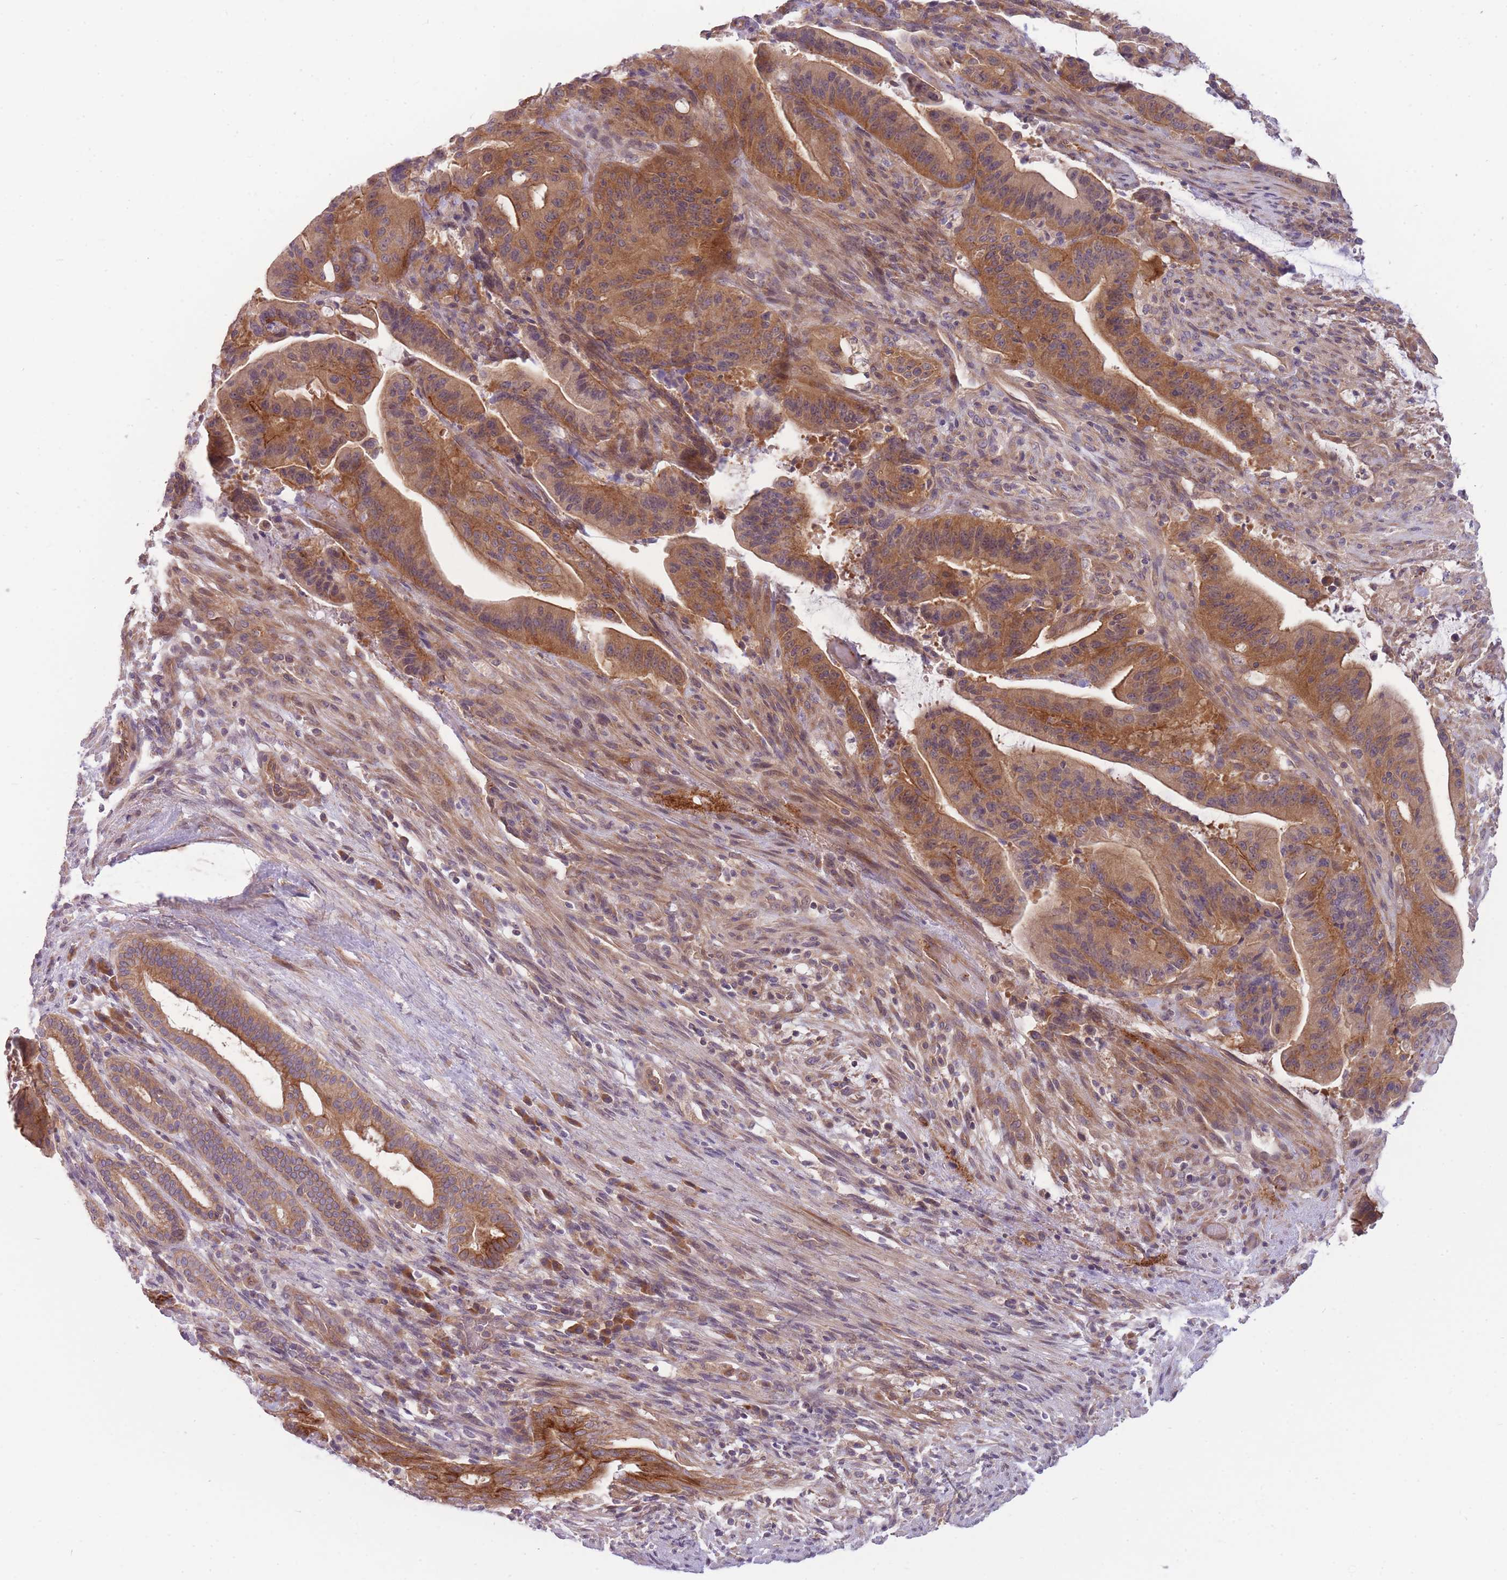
{"staining": {"intensity": "moderate", "quantity": ">75%", "location": "cytoplasmic/membranous"}, "tissue": "liver cancer", "cell_type": "Tumor cells", "image_type": "cancer", "snomed": [{"axis": "morphology", "description": "Normal tissue, NOS"}, {"axis": "morphology", "description": "Cholangiocarcinoma"}, {"axis": "topography", "description": "Liver"}, {"axis": "topography", "description": "Peripheral nerve tissue"}], "caption": "Liver cancer (cholangiocarcinoma) stained for a protein (brown) displays moderate cytoplasmic/membranous positive expression in approximately >75% of tumor cells.", "gene": "PFDN6", "patient": {"sex": "female", "age": 73}}